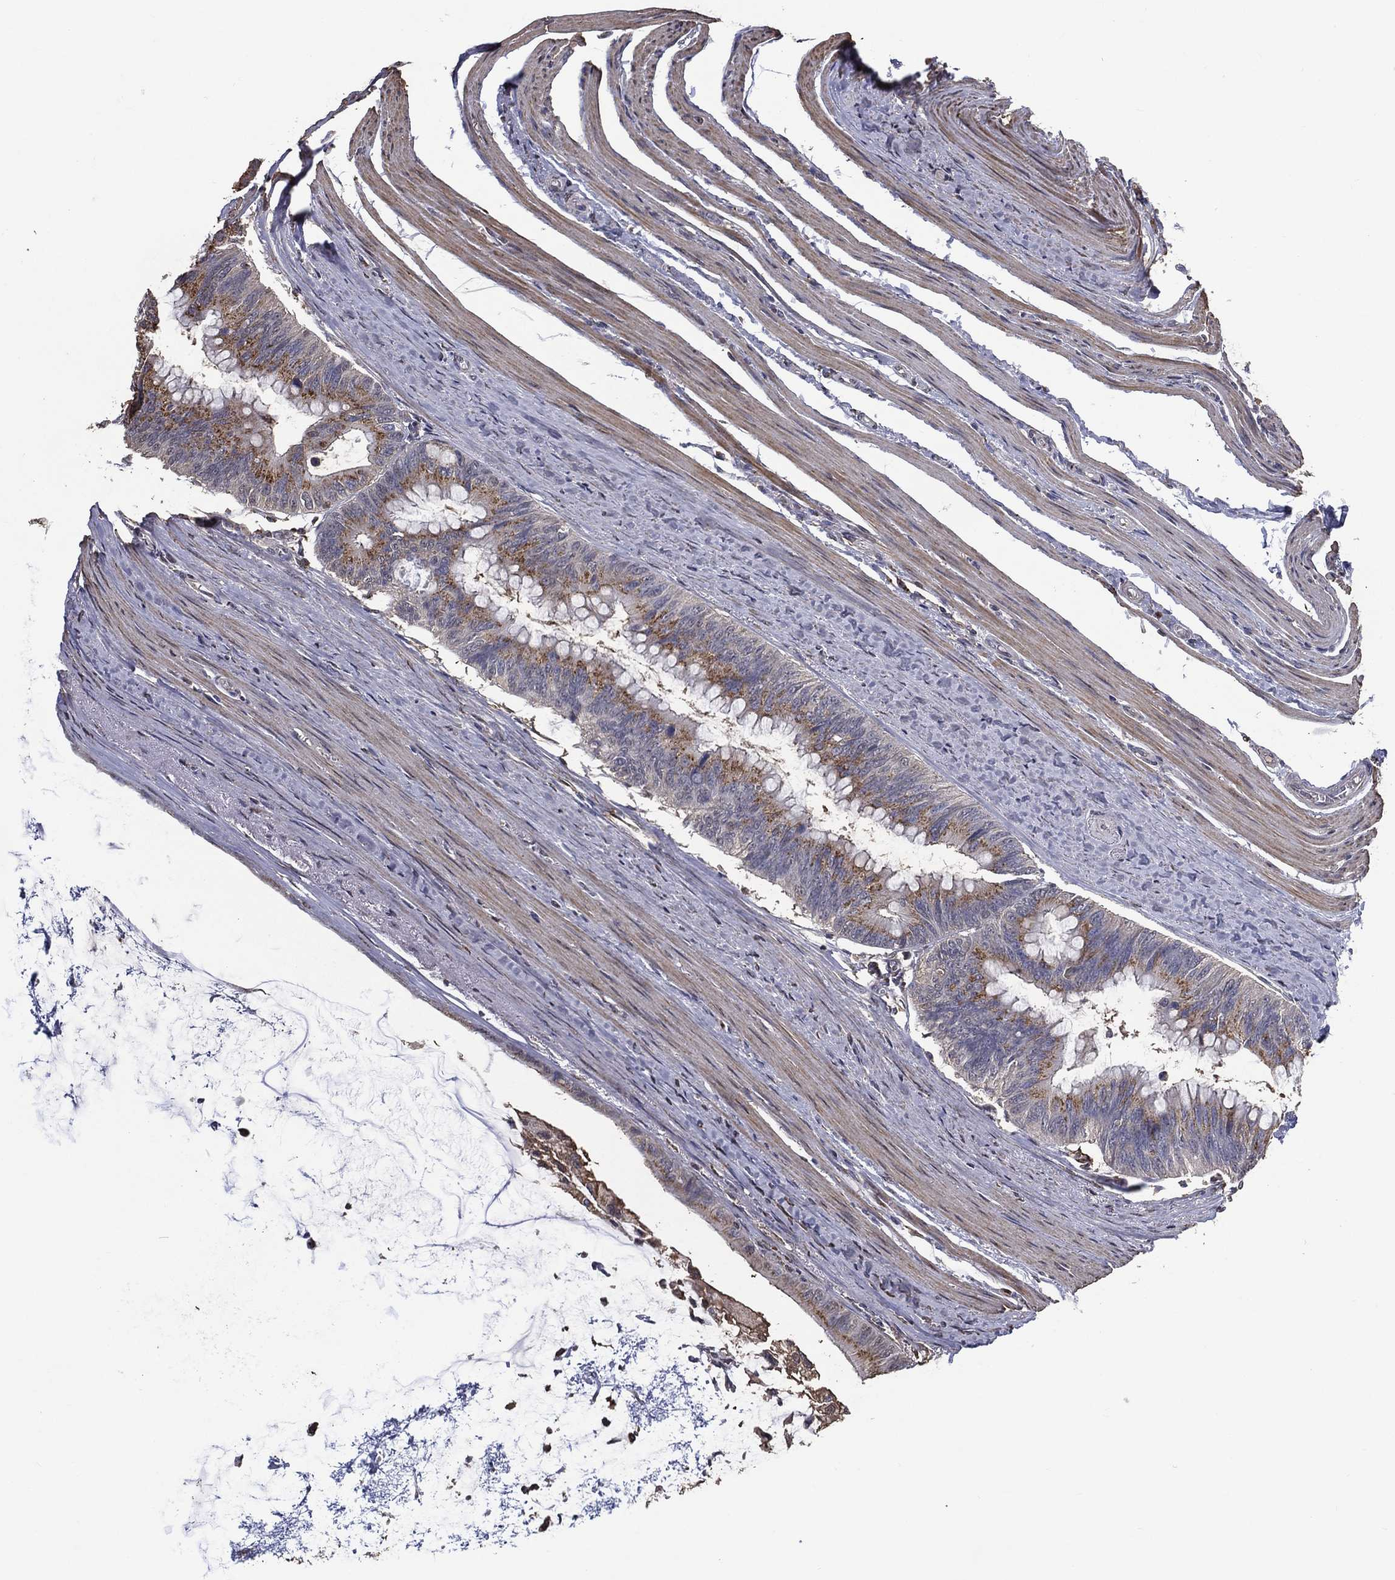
{"staining": {"intensity": "moderate", "quantity": "<25%", "location": "cytoplasmic/membranous"}, "tissue": "colorectal cancer", "cell_type": "Tumor cells", "image_type": "cancer", "snomed": [{"axis": "morphology", "description": "Normal tissue, NOS"}, {"axis": "morphology", "description": "Adenocarcinoma, NOS"}, {"axis": "topography", "description": "Colon"}], "caption": "Immunohistochemical staining of human adenocarcinoma (colorectal) shows low levels of moderate cytoplasmic/membranous protein positivity in approximately <25% of tumor cells.", "gene": "GPR183", "patient": {"sex": "male", "age": 65}}